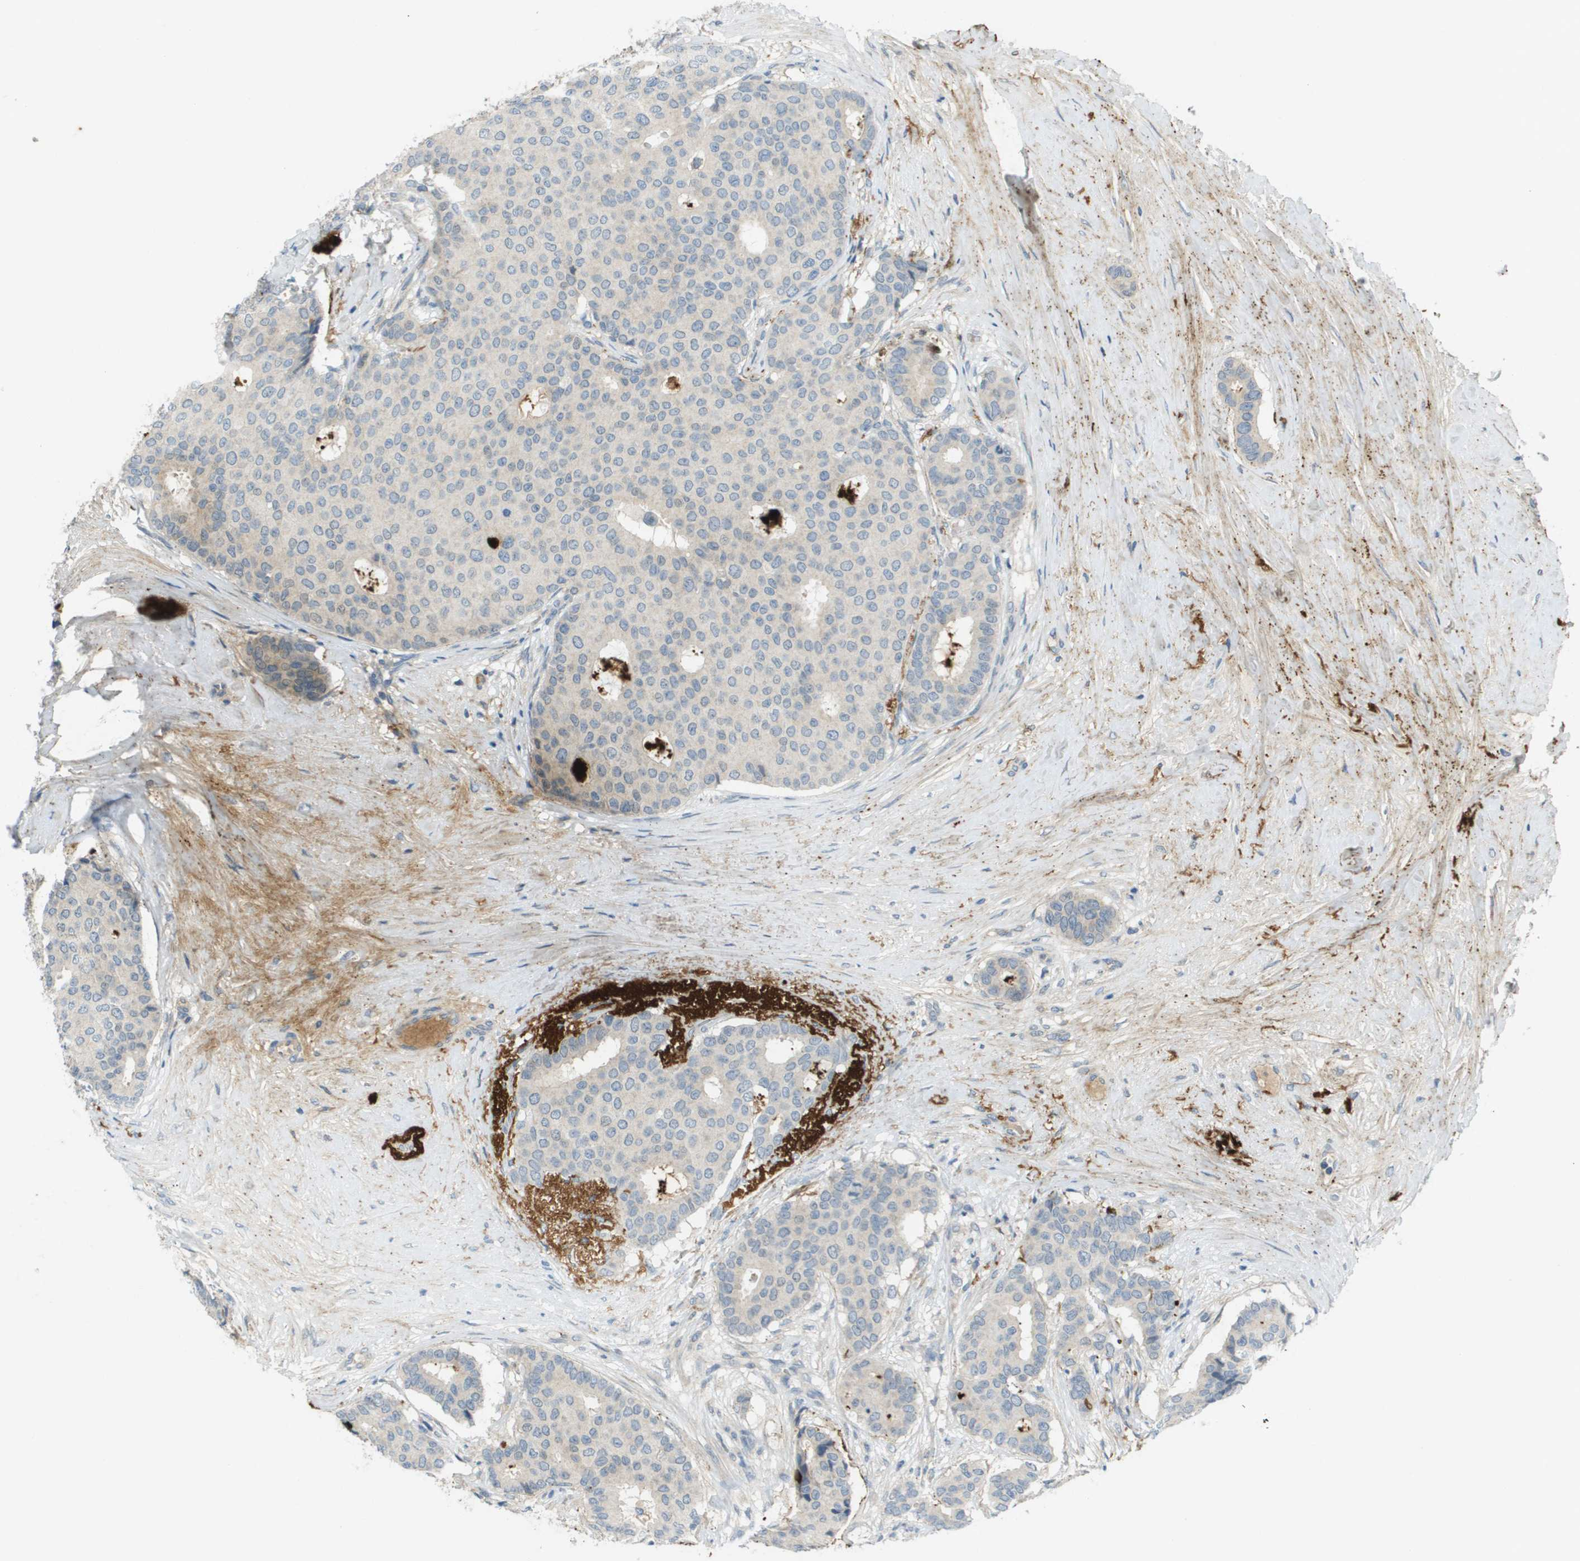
{"staining": {"intensity": "negative", "quantity": "none", "location": "none"}, "tissue": "breast cancer", "cell_type": "Tumor cells", "image_type": "cancer", "snomed": [{"axis": "morphology", "description": "Duct carcinoma"}, {"axis": "topography", "description": "Breast"}], "caption": "A high-resolution photomicrograph shows immunohistochemistry staining of intraductal carcinoma (breast), which shows no significant positivity in tumor cells.", "gene": "VTN", "patient": {"sex": "female", "age": 75}}